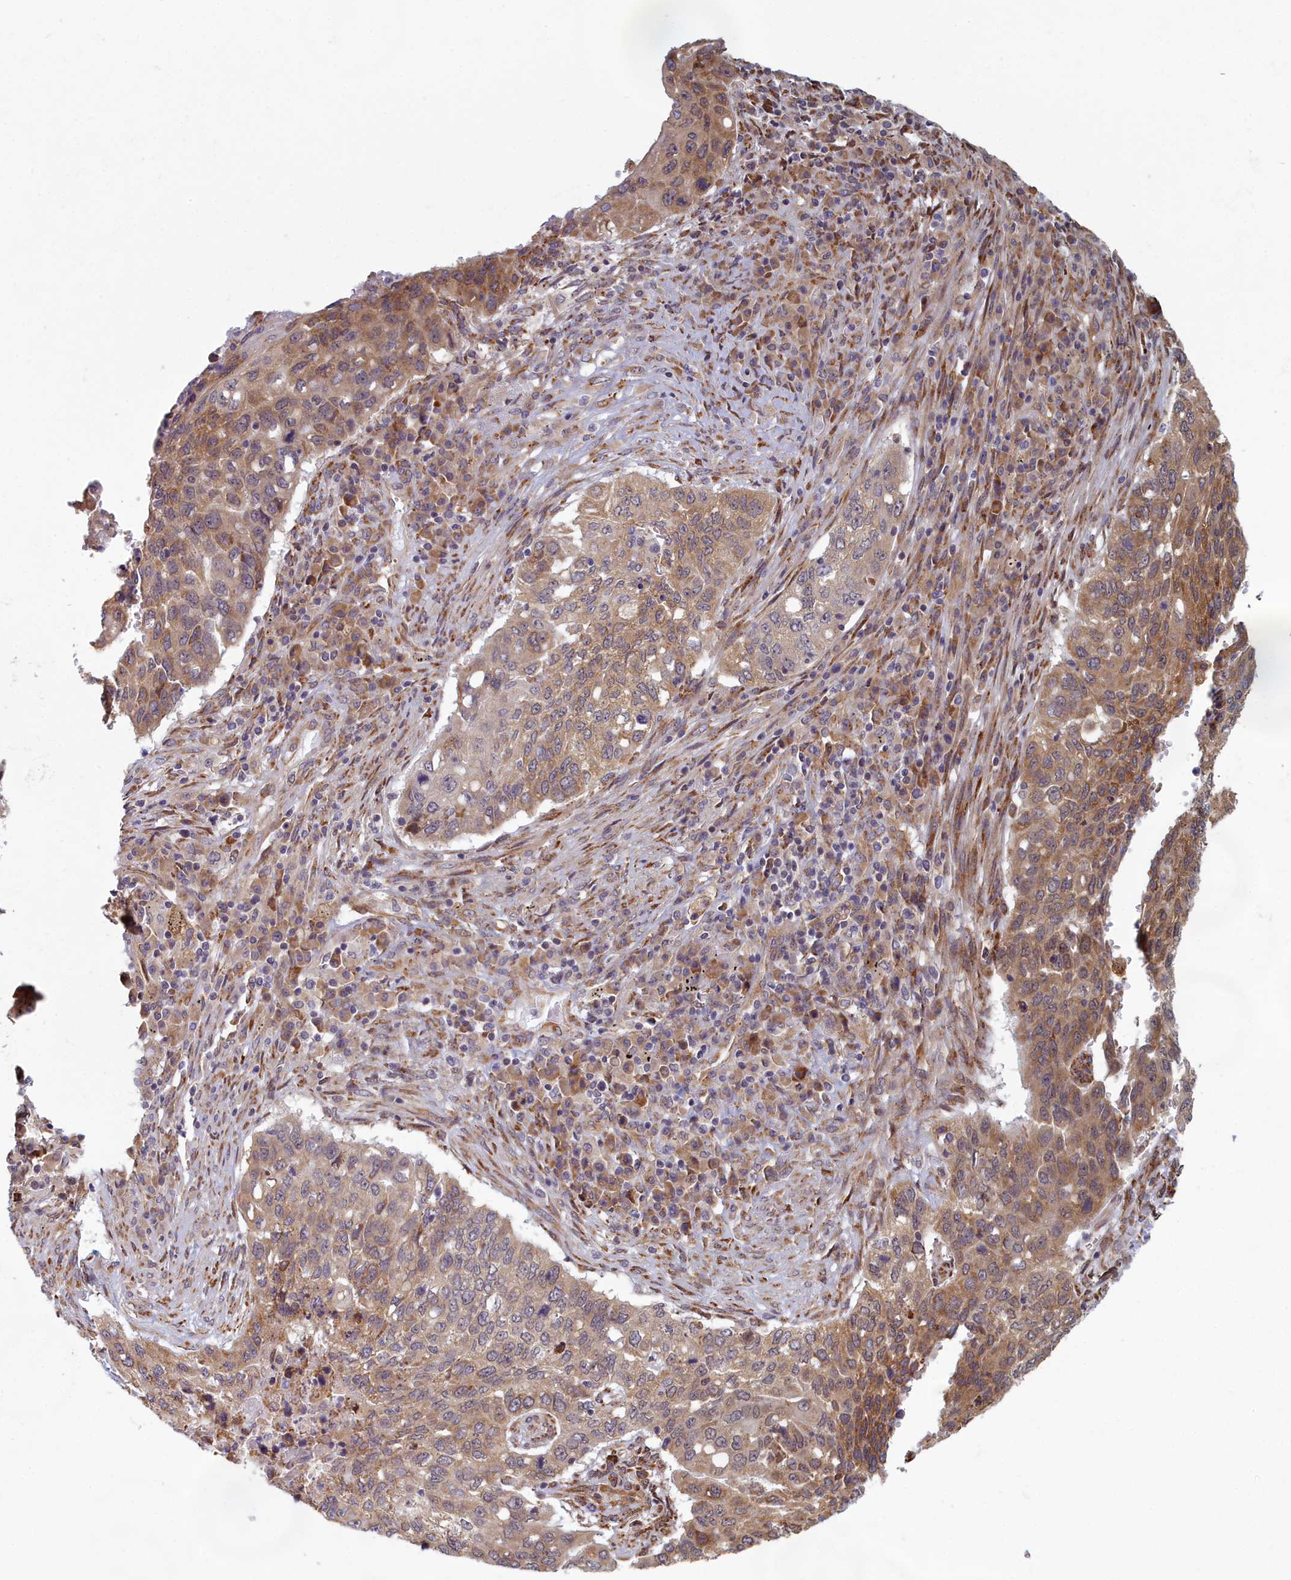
{"staining": {"intensity": "moderate", "quantity": "25%-75%", "location": "cytoplasmic/membranous"}, "tissue": "lung cancer", "cell_type": "Tumor cells", "image_type": "cancer", "snomed": [{"axis": "morphology", "description": "Squamous cell carcinoma, NOS"}, {"axis": "topography", "description": "Lung"}], "caption": "Squamous cell carcinoma (lung) was stained to show a protein in brown. There is medium levels of moderate cytoplasmic/membranous staining in approximately 25%-75% of tumor cells. The protein of interest is stained brown, and the nuclei are stained in blue (DAB (3,3'-diaminobenzidine) IHC with brightfield microscopy, high magnification).", "gene": "MAK16", "patient": {"sex": "female", "age": 63}}